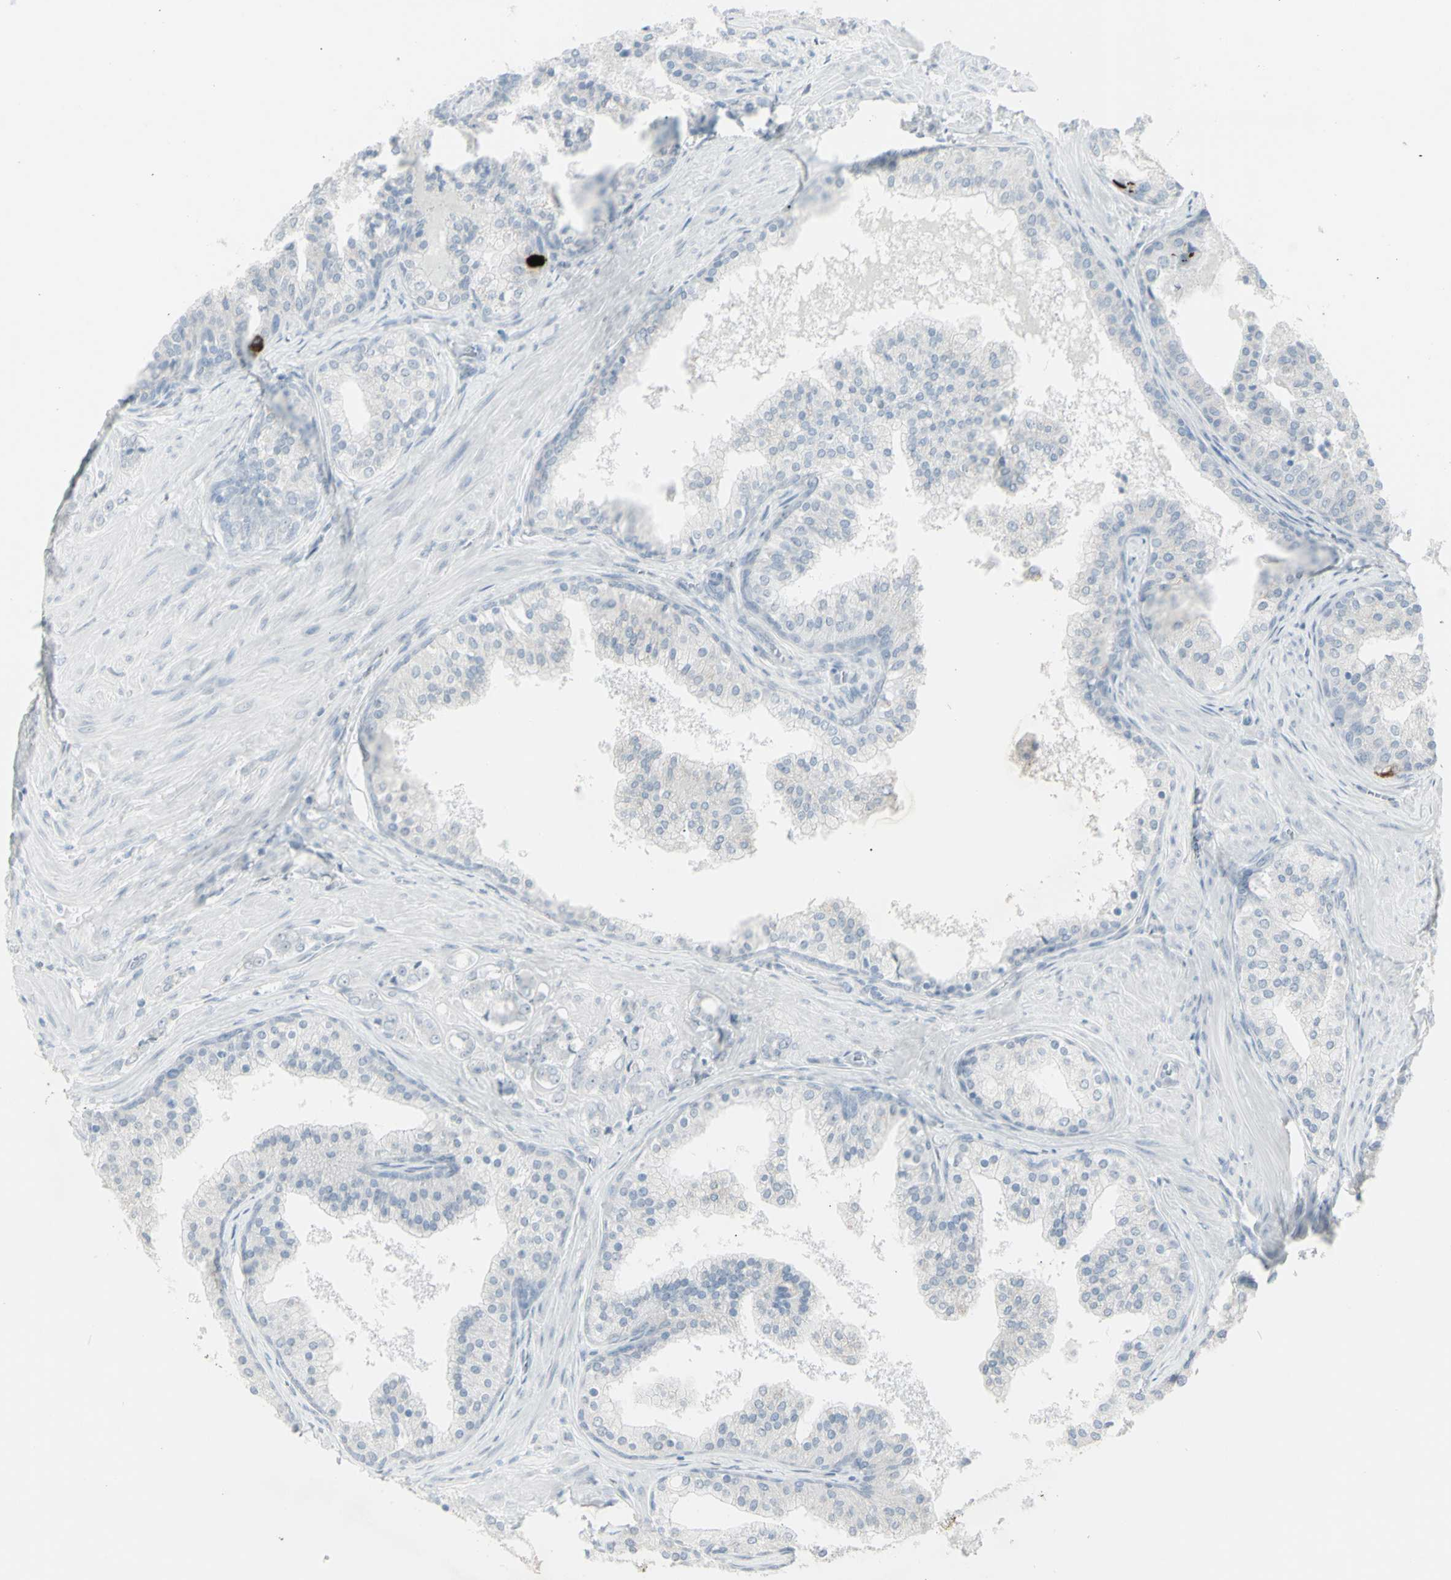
{"staining": {"intensity": "negative", "quantity": "none", "location": "none"}, "tissue": "prostate cancer", "cell_type": "Tumor cells", "image_type": "cancer", "snomed": [{"axis": "morphology", "description": "Adenocarcinoma, Low grade"}, {"axis": "topography", "description": "Prostate"}], "caption": "A photomicrograph of prostate low-grade adenocarcinoma stained for a protein shows no brown staining in tumor cells.", "gene": "YBX2", "patient": {"sex": "male", "age": 60}}